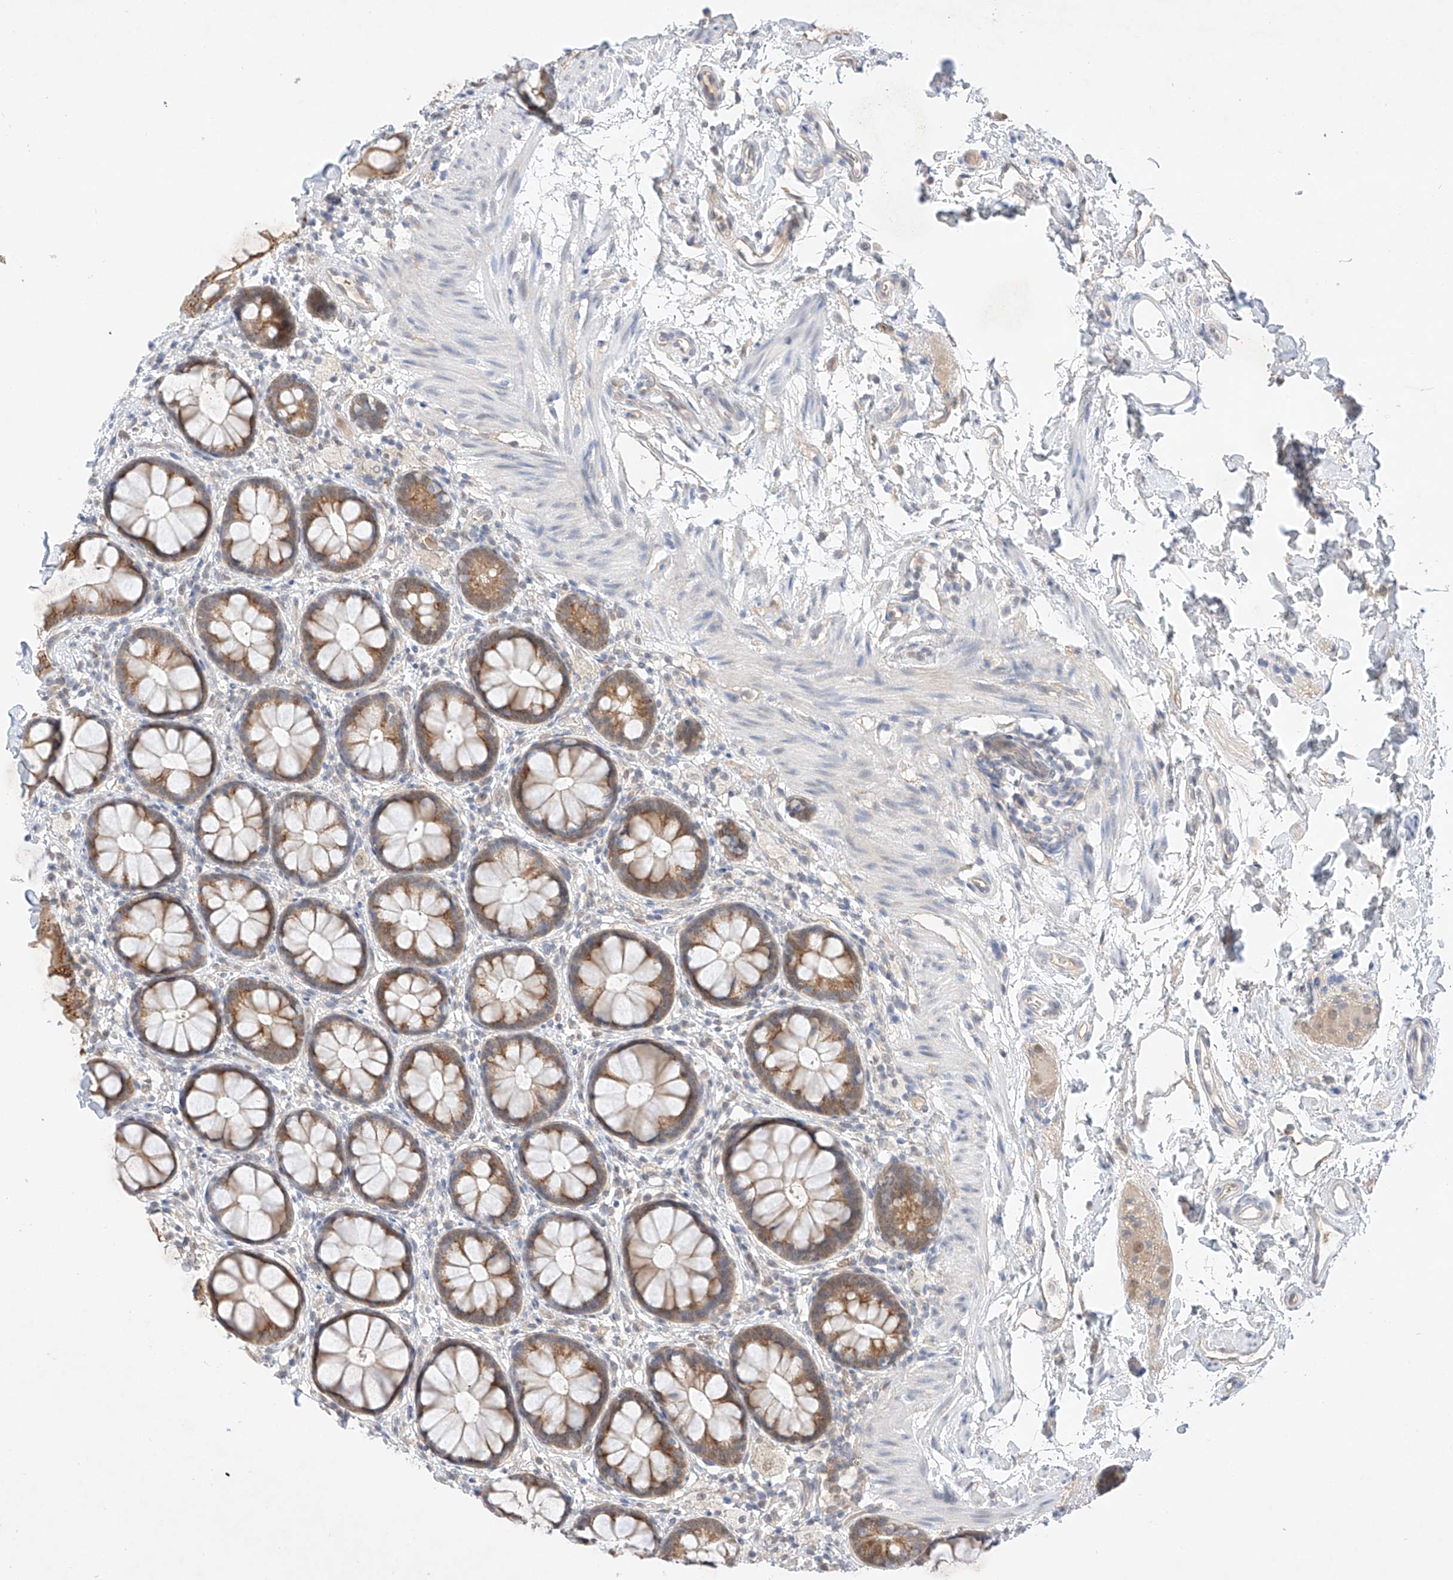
{"staining": {"intensity": "moderate", "quantity": "25%-75%", "location": "cytoplasmic/membranous"}, "tissue": "rectum", "cell_type": "Glandular cells", "image_type": "normal", "snomed": [{"axis": "morphology", "description": "Normal tissue, NOS"}, {"axis": "topography", "description": "Rectum"}], "caption": "The histopathology image demonstrates a brown stain indicating the presence of a protein in the cytoplasmic/membranous of glandular cells in rectum. The staining was performed using DAB (3,3'-diaminobenzidine) to visualize the protein expression in brown, while the nuclei were stained in blue with hematoxylin (Magnification: 20x).", "gene": "IL22RA2", "patient": {"sex": "female", "age": 65}}